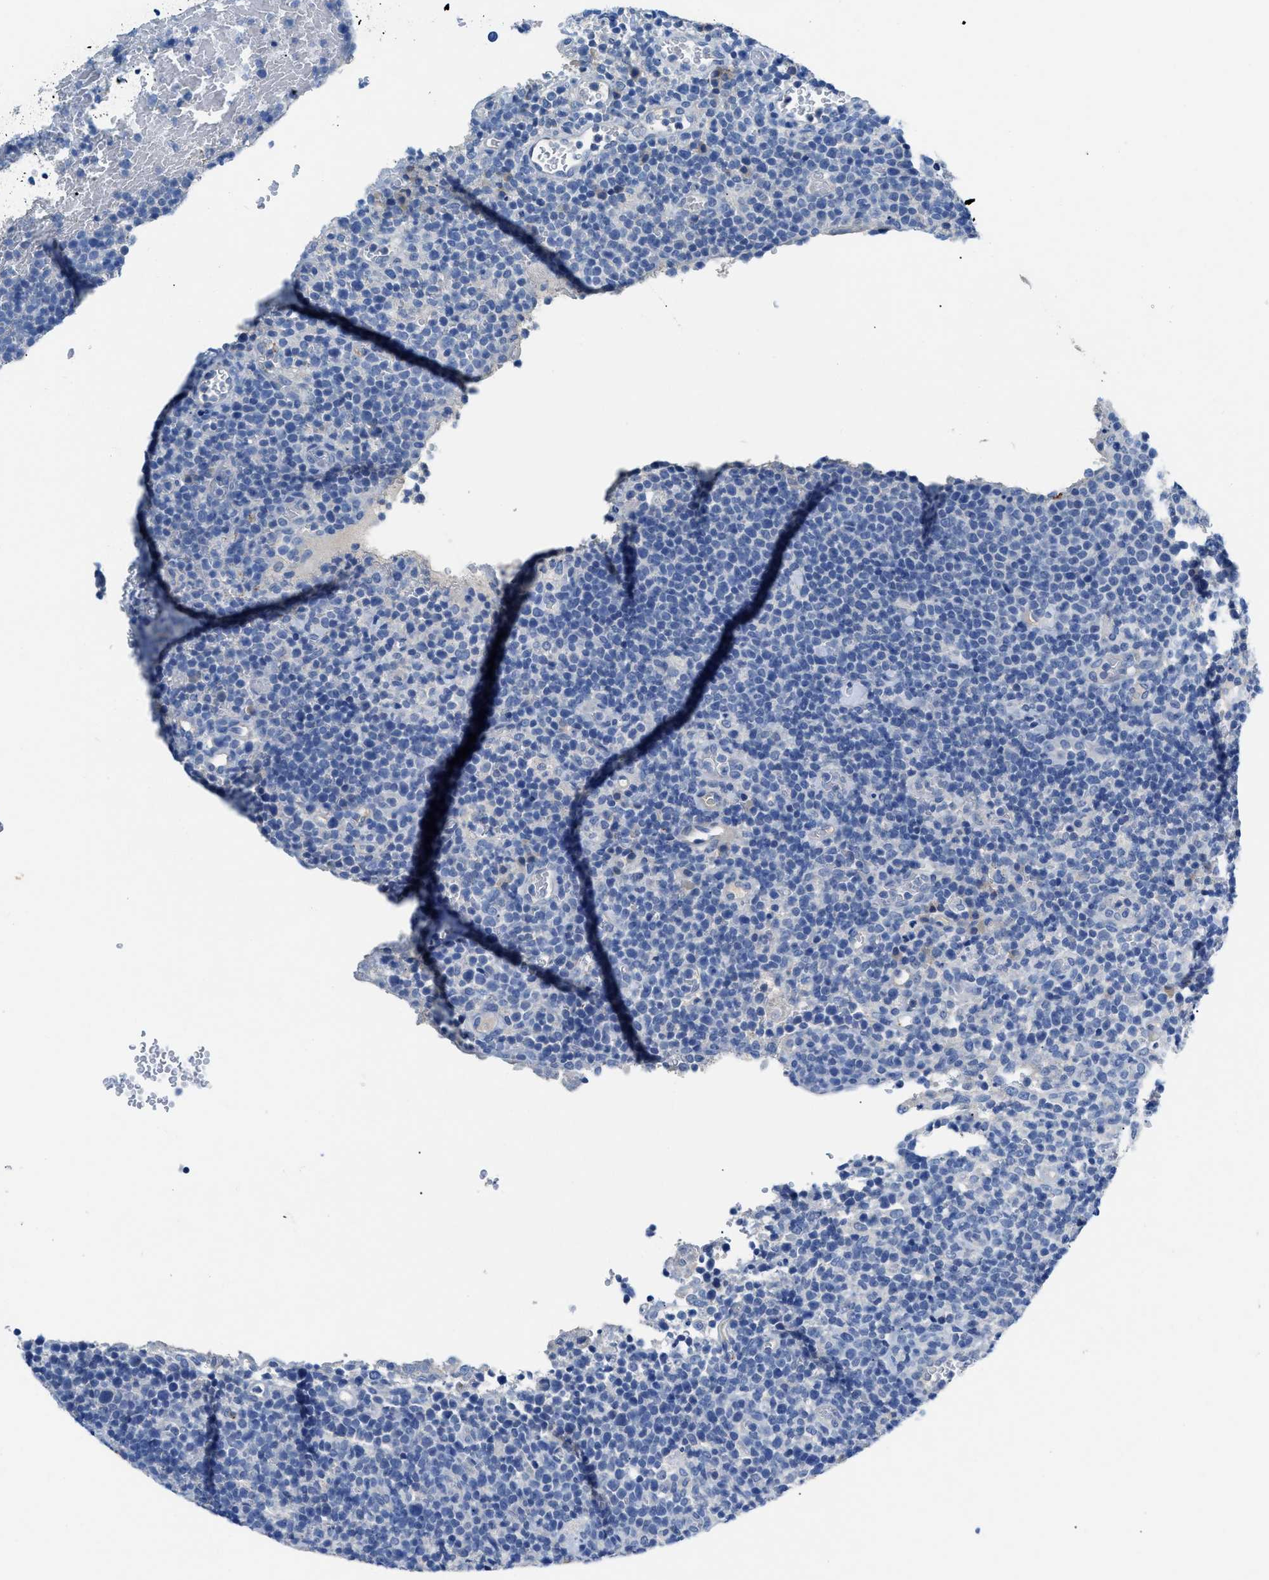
{"staining": {"intensity": "negative", "quantity": "none", "location": "none"}, "tissue": "lymphoma", "cell_type": "Tumor cells", "image_type": "cancer", "snomed": [{"axis": "morphology", "description": "Malignant lymphoma, non-Hodgkin's type, High grade"}, {"axis": "topography", "description": "Lymph node"}], "caption": "Histopathology image shows no significant protein positivity in tumor cells of lymphoma. (DAB IHC, high magnification).", "gene": "SLC10A6", "patient": {"sex": "male", "age": 61}}